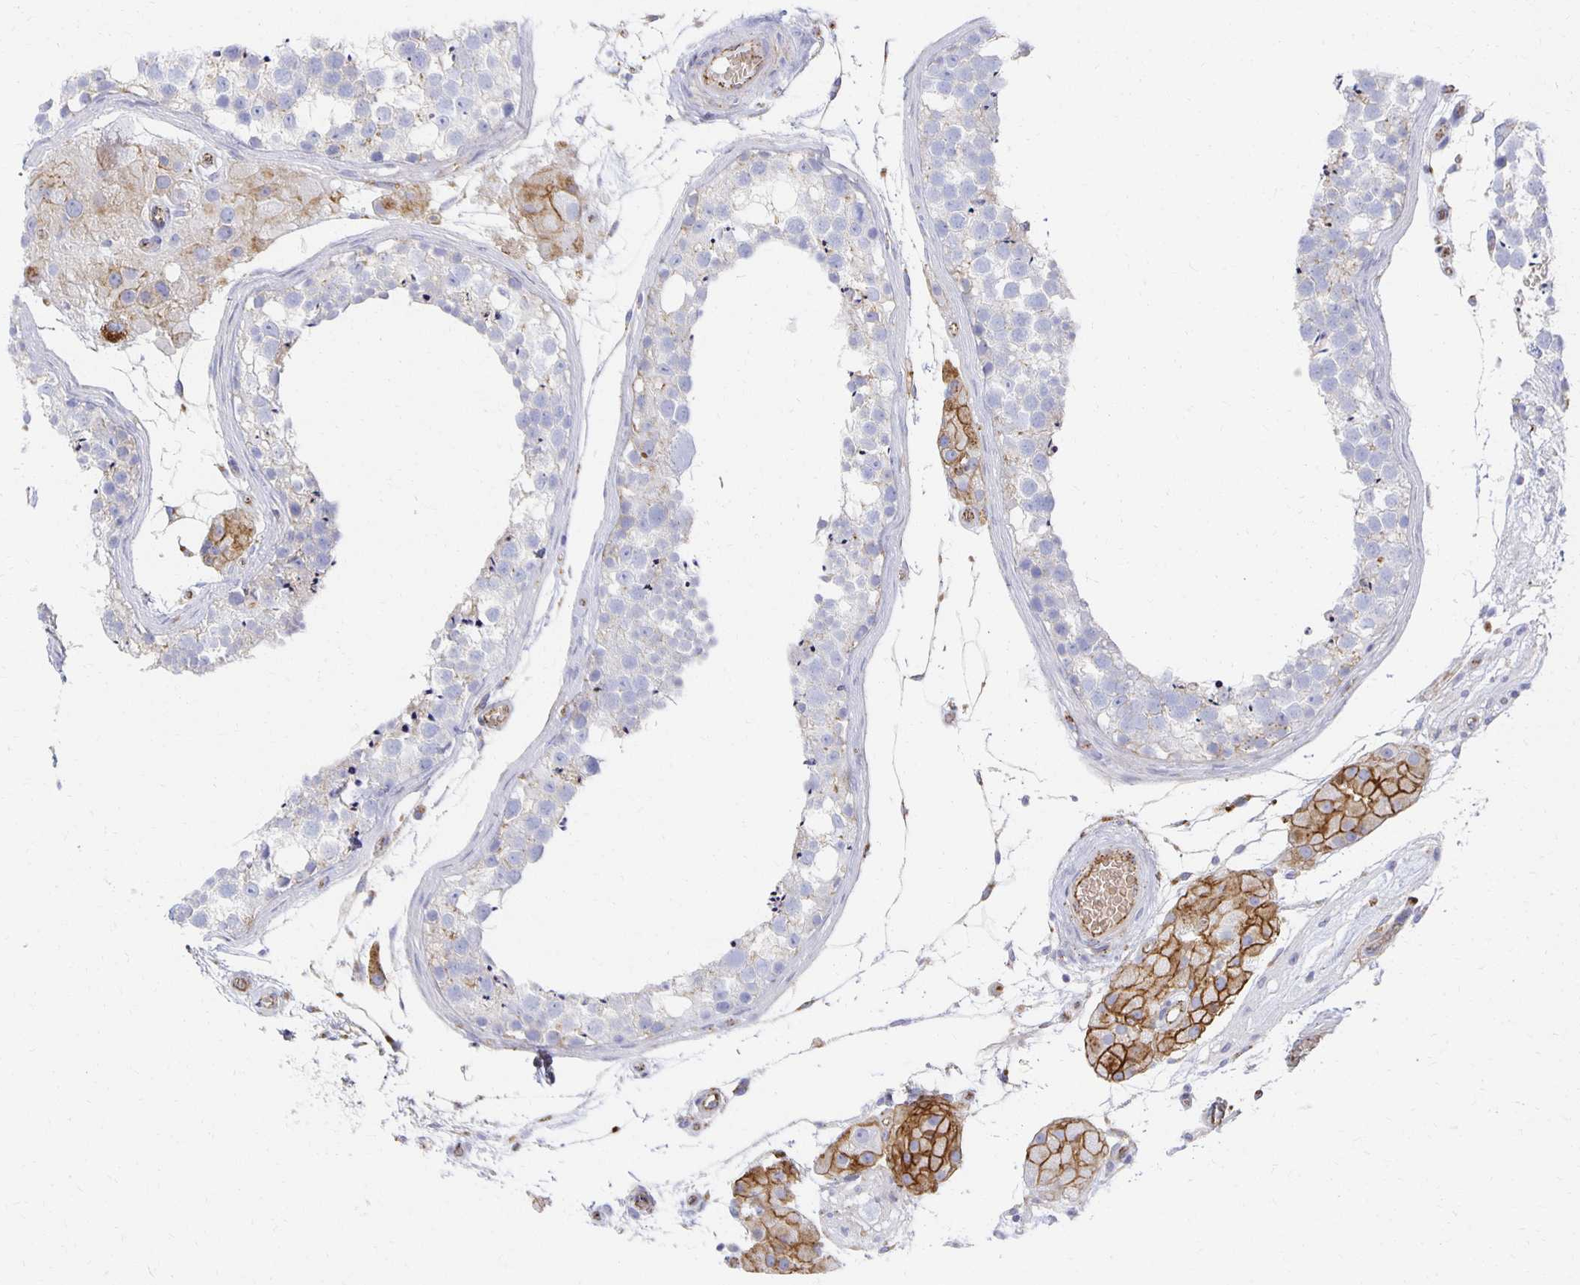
{"staining": {"intensity": "moderate", "quantity": "<25%", "location": "cytoplasmic/membranous"}, "tissue": "testis", "cell_type": "Cells in seminiferous ducts", "image_type": "normal", "snomed": [{"axis": "morphology", "description": "Normal tissue, NOS"}, {"axis": "morphology", "description": "Seminoma, NOS"}, {"axis": "topography", "description": "Testis"}], "caption": "A brown stain labels moderate cytoplasmic/membranous positivity of a protein in cells in seminiferous ducts of normal testis.", "gene": "TAAR1", "patient": {"sex": "male", "age": 65}}